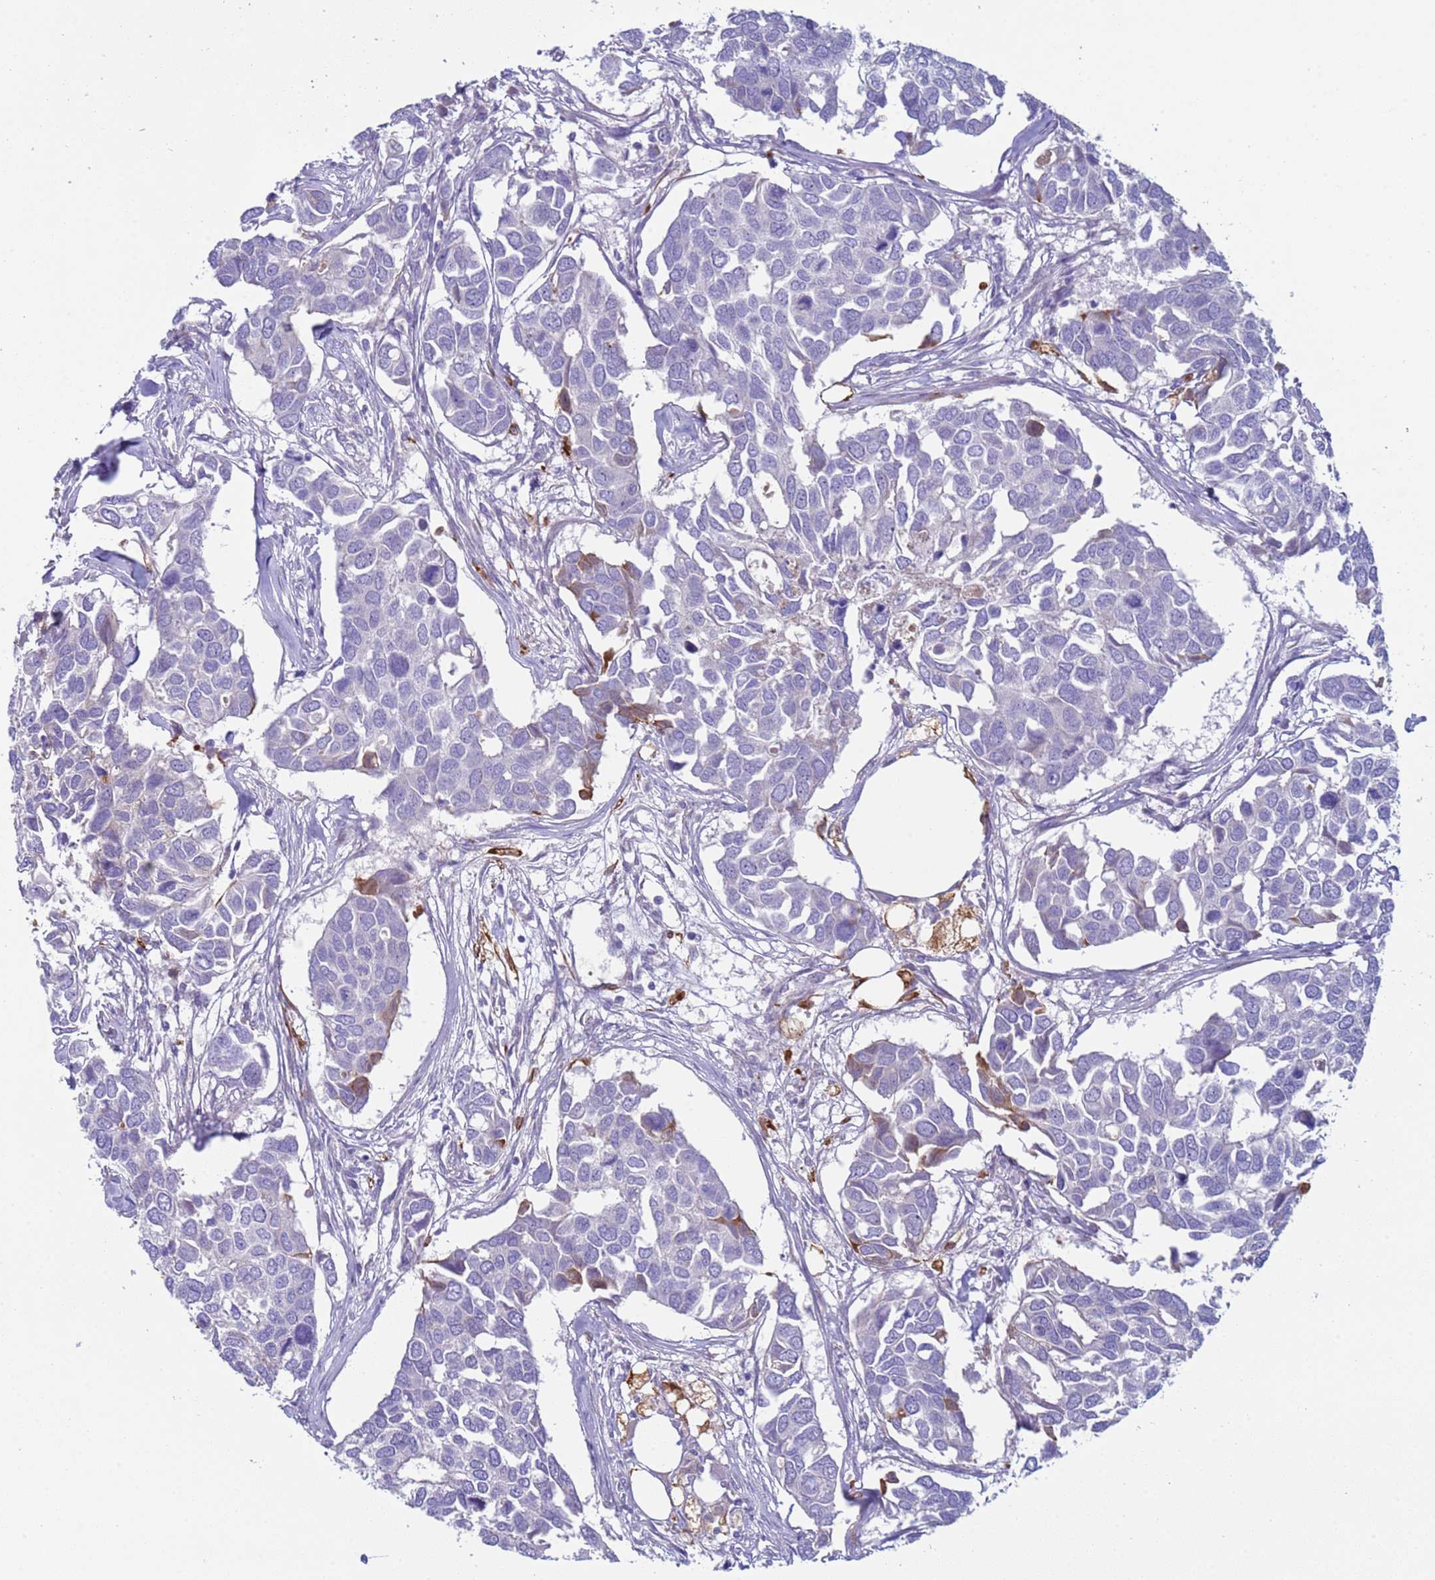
{"staining": {"intensity": "negative", "quantity": "none", "location": "none"}, "tissue": "breast cancer", "cell_type": "Tumor cells", "image_type": "cancer", "snomed": [{"axis": "morphology", "description": "Duct carcinoma"}, {"axis": "topography", "description": "Breast"}], "caption": "The micrograph reveals no significant staining in tumor cells of breast infiltrating ductal carcinoma.", "gene": "C4orf46", "patient": {"sex": "female", "age": 83}}